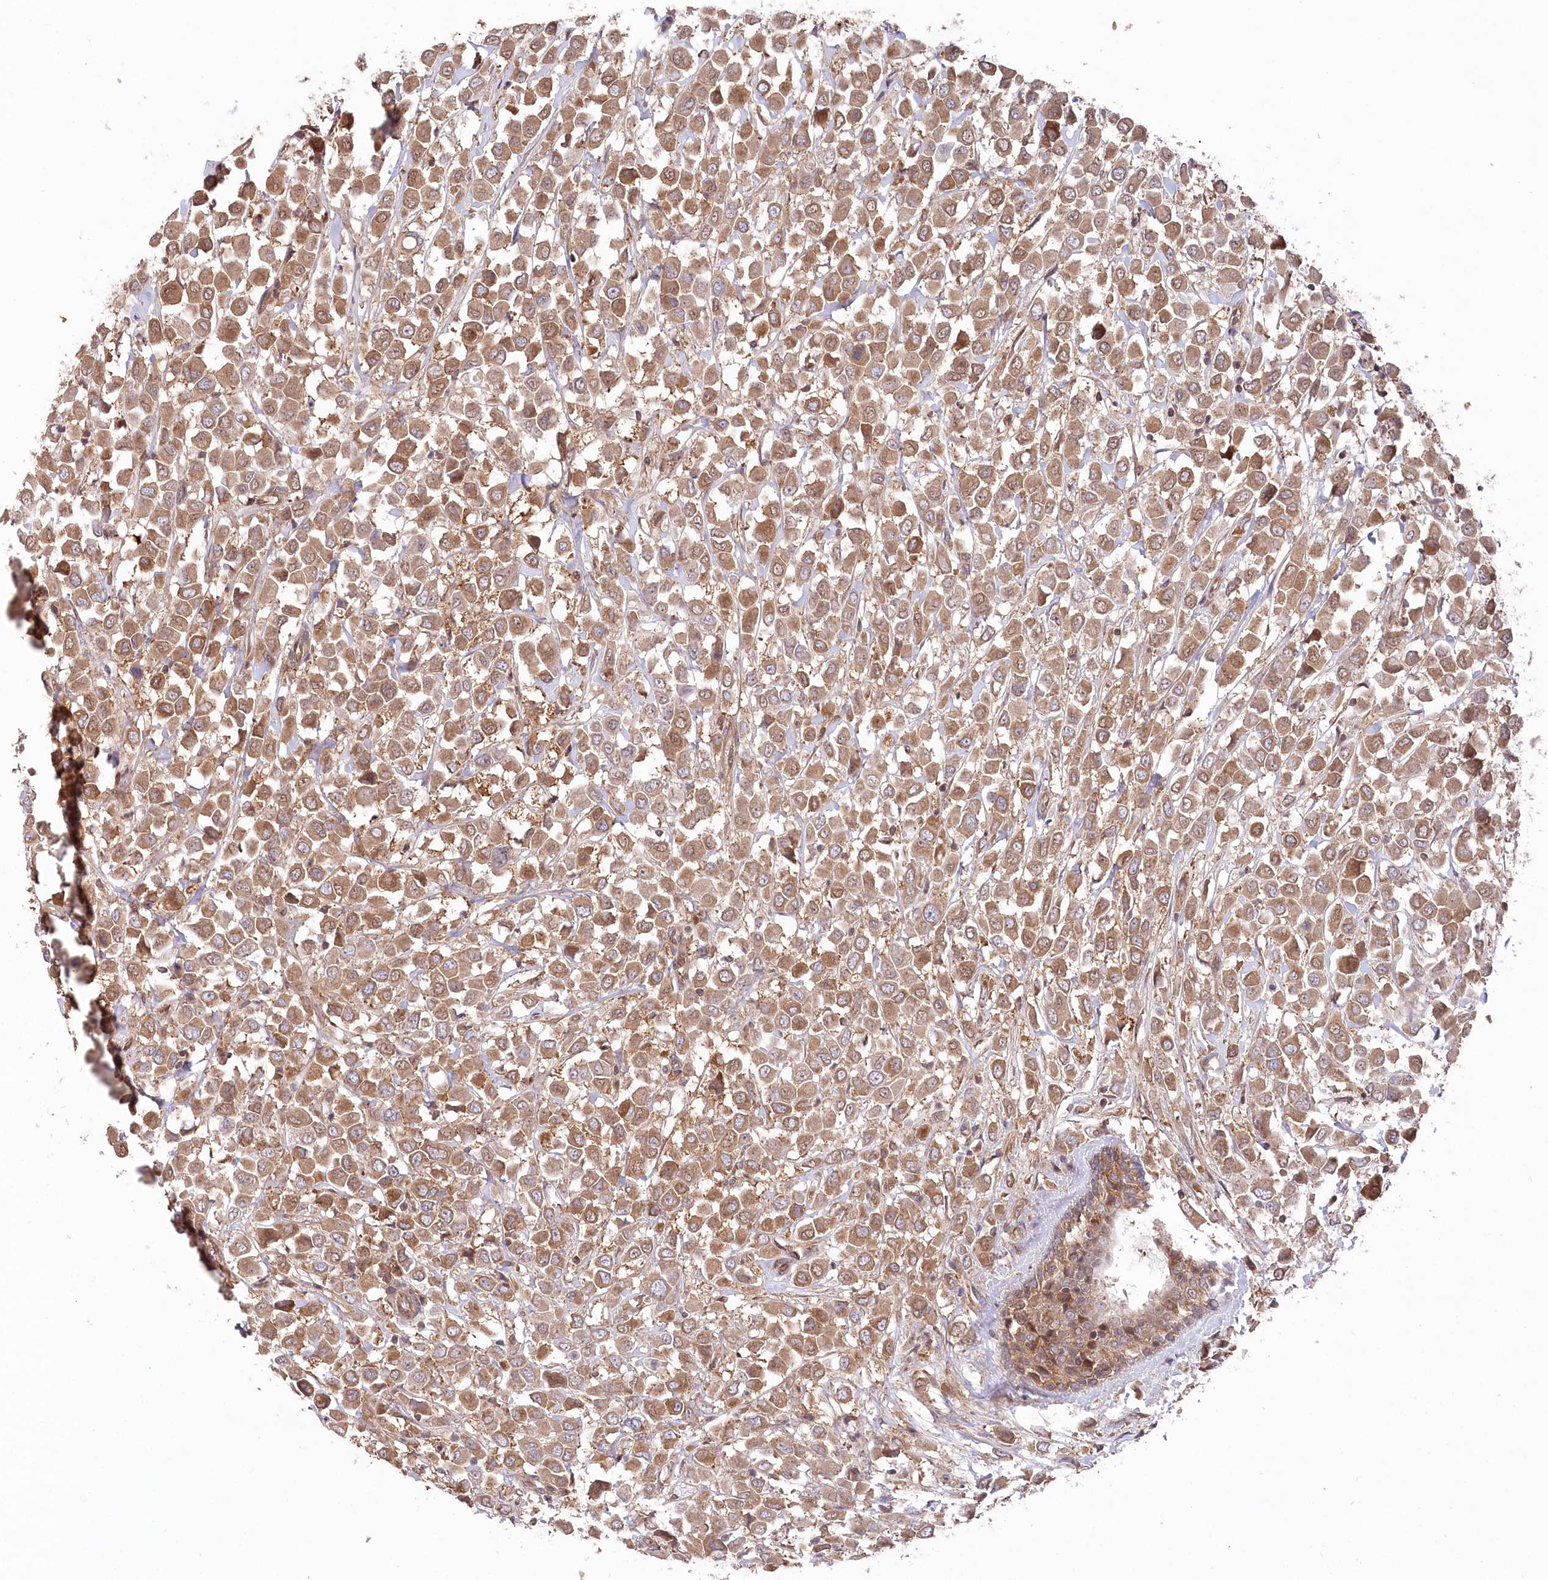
{"staining": {"intensity": "moderate", "quantity": ">75%", "location": "cytoplasmic/membranous"}, "tissue": "breast cancer", "cell_type": "Tumor cells", "image_type": "cancer", "snomed": [{"axis": "morphology", "description": "Duct carcinoma"}, {"axis": "topography", "description": "Breast"}], "caption": "Protein expression analysis of human infiltrating ductal carcinoma (breast) reveals moderate cytoplasmic/membranous expression in approximately >75% of tumor cells. (brown staining indicates protein expression, while blue staining denotes nuclei).", "gene": "PPP1R21", "patient": {"sex": "female", "age": 61}}